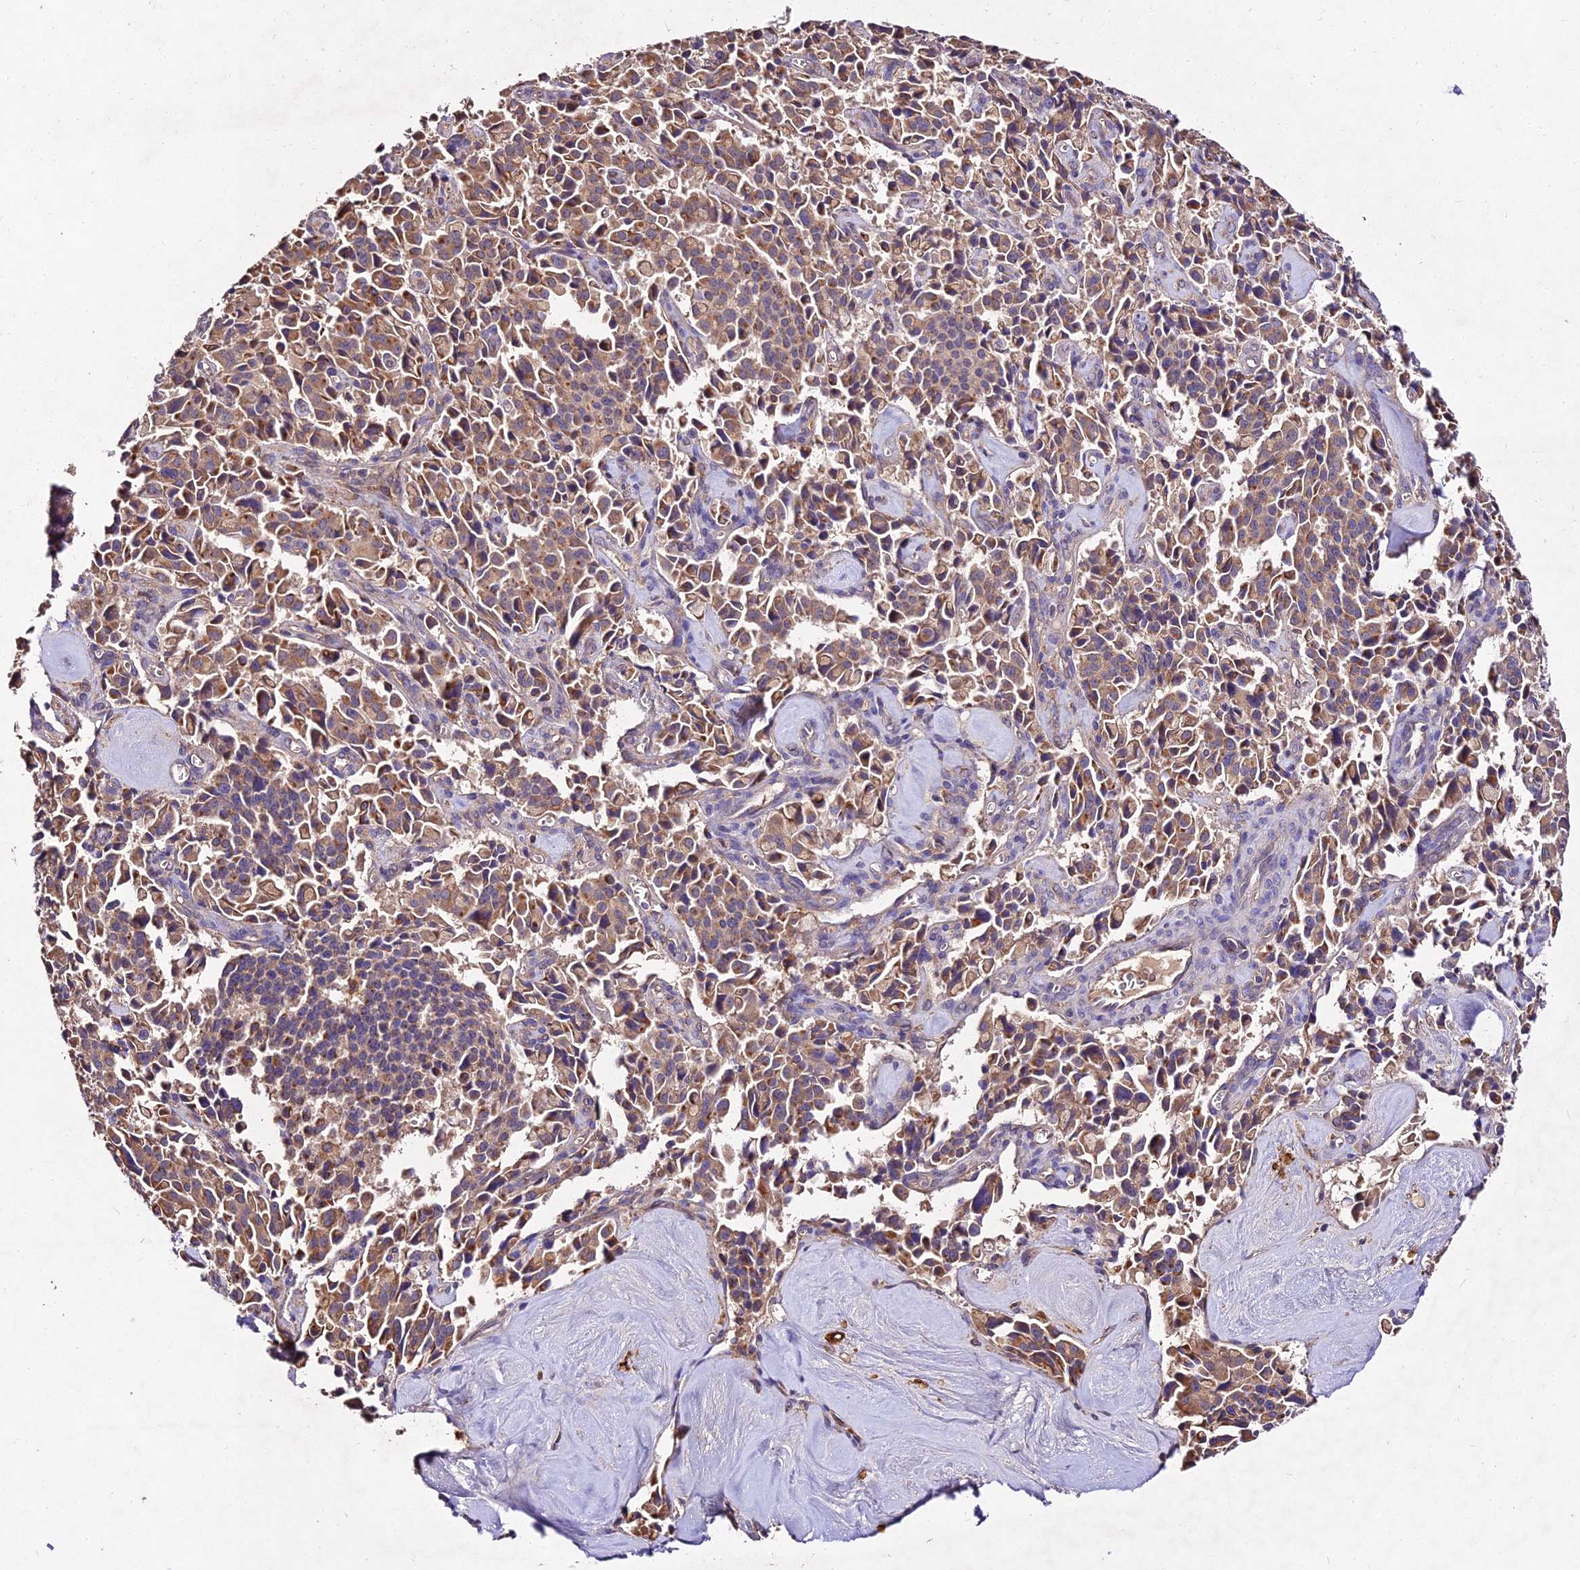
{"staining": {"intensity": "moderate", "quantity": ">75%", "location": "cytoplasmic/membranous"}, "tissue": "pancreatic cancer", "cell_type": "Tumor cells", "image_type": "cancer", "snomed": [{"axis": "morphology", "description": "Adenocarcinoma, NOS"}, {"axis": "topography", "description": "Pancreas"}], "caption": "Human pancreatic cancer (adenocarcinoma) stained with a protein marker shows moderate staining in tumor cells.", "gene": "AP3M2", "patient": {"sex": "male", "age": 65}}